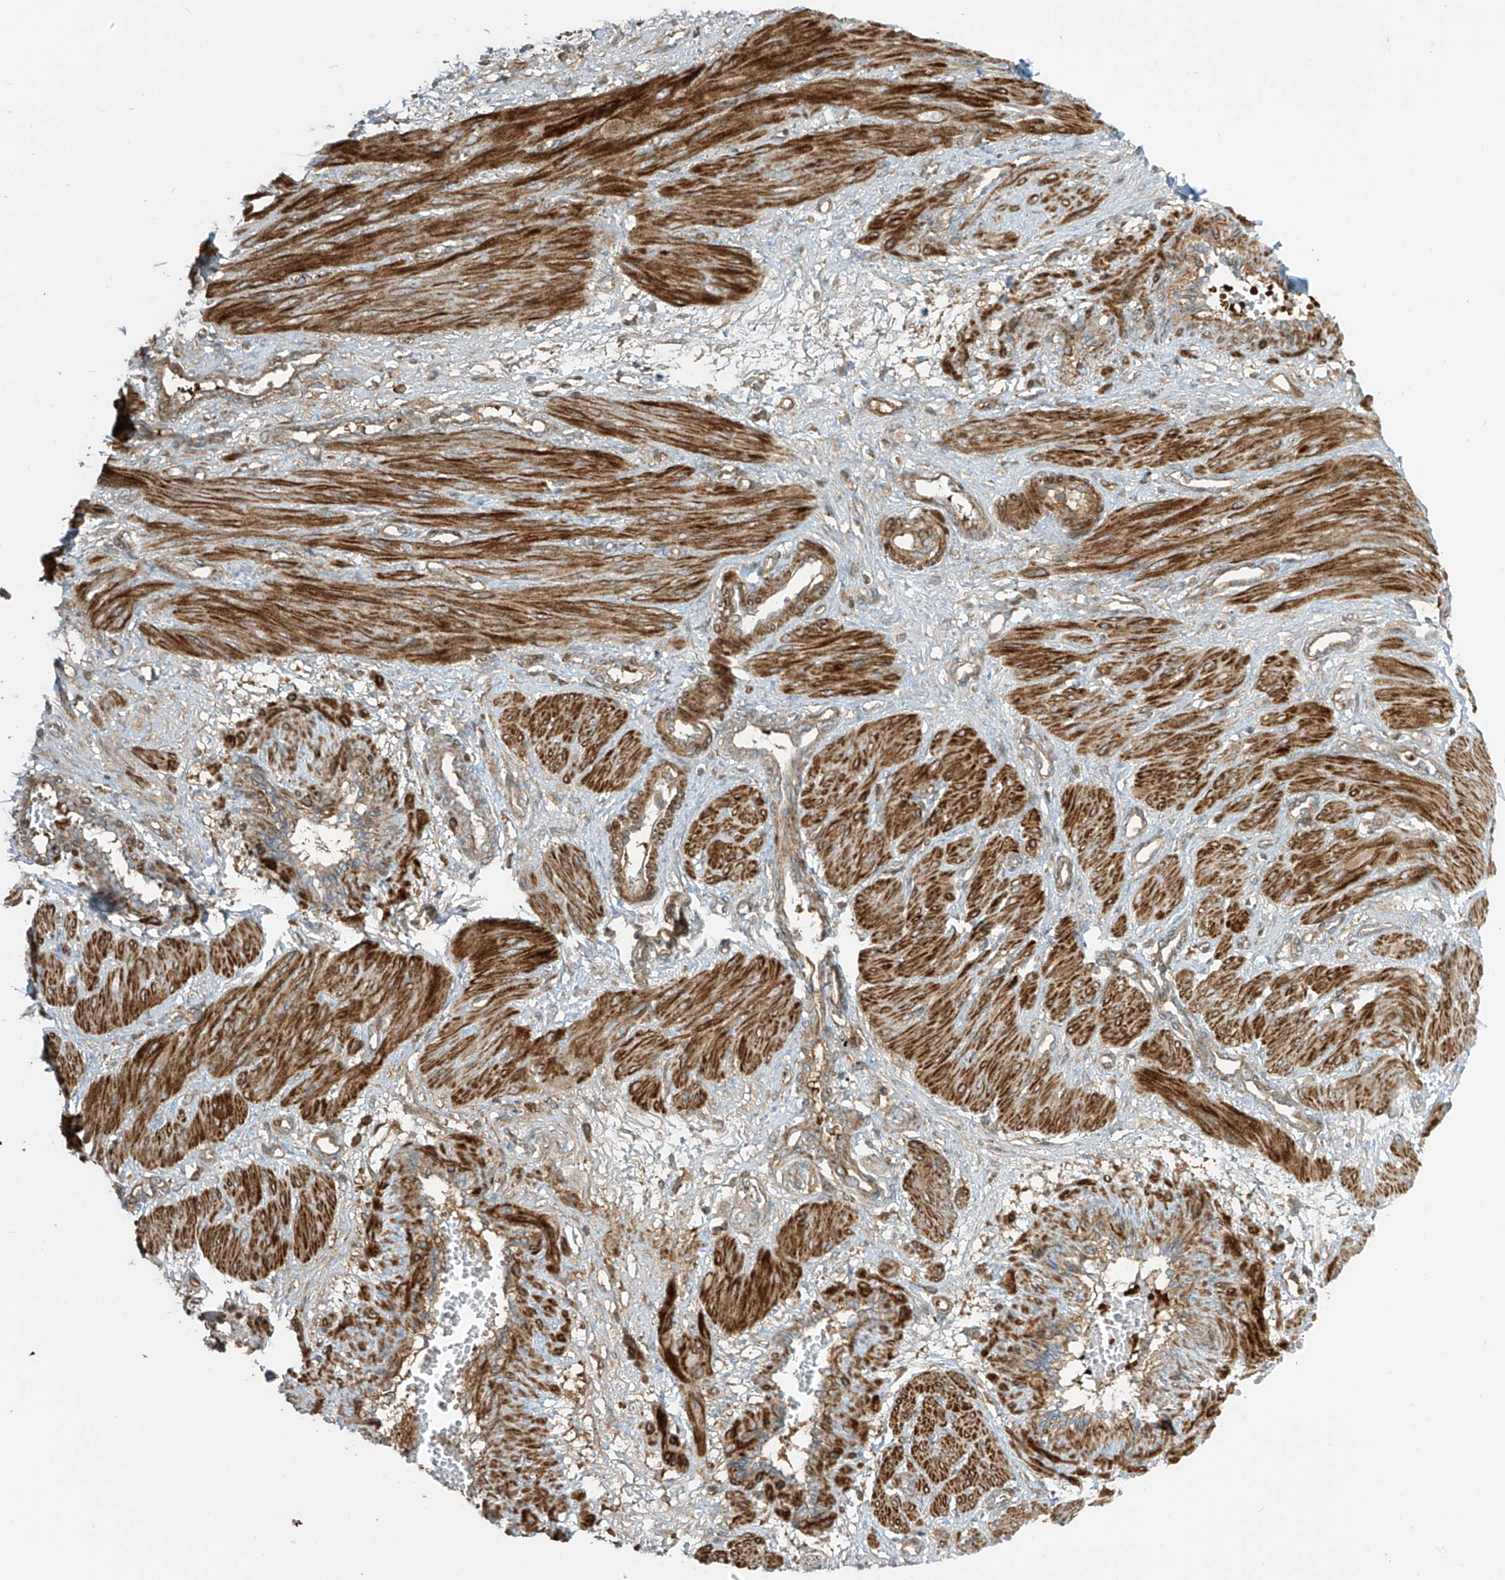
{"staining": {"intensity": "strong", "quantity": ">75%", "location": "cytoplasmic/membranous"}, "tissue": "smooth muscle", "cell_type": "Smooth muscle cells", "image_type": "normal", "snomed": [{"axis": "morphology", "description": "Normal tissue, NOS"}, {"axis": "topography", "description": "Endometrium"}], "caption": "Immunohistochemical staining of unremarkable human smooth muscle reveals high levels of strong cytoplasmic/membranous expression in approximately >75% of smooth muscle cells. The staining was performed using DAB, with brown indicating positive protein expression. Nuclei are stained blue with hematoxylin.", "gene": "ENTR1", "patient": {"sex": "female", "age": 33}}